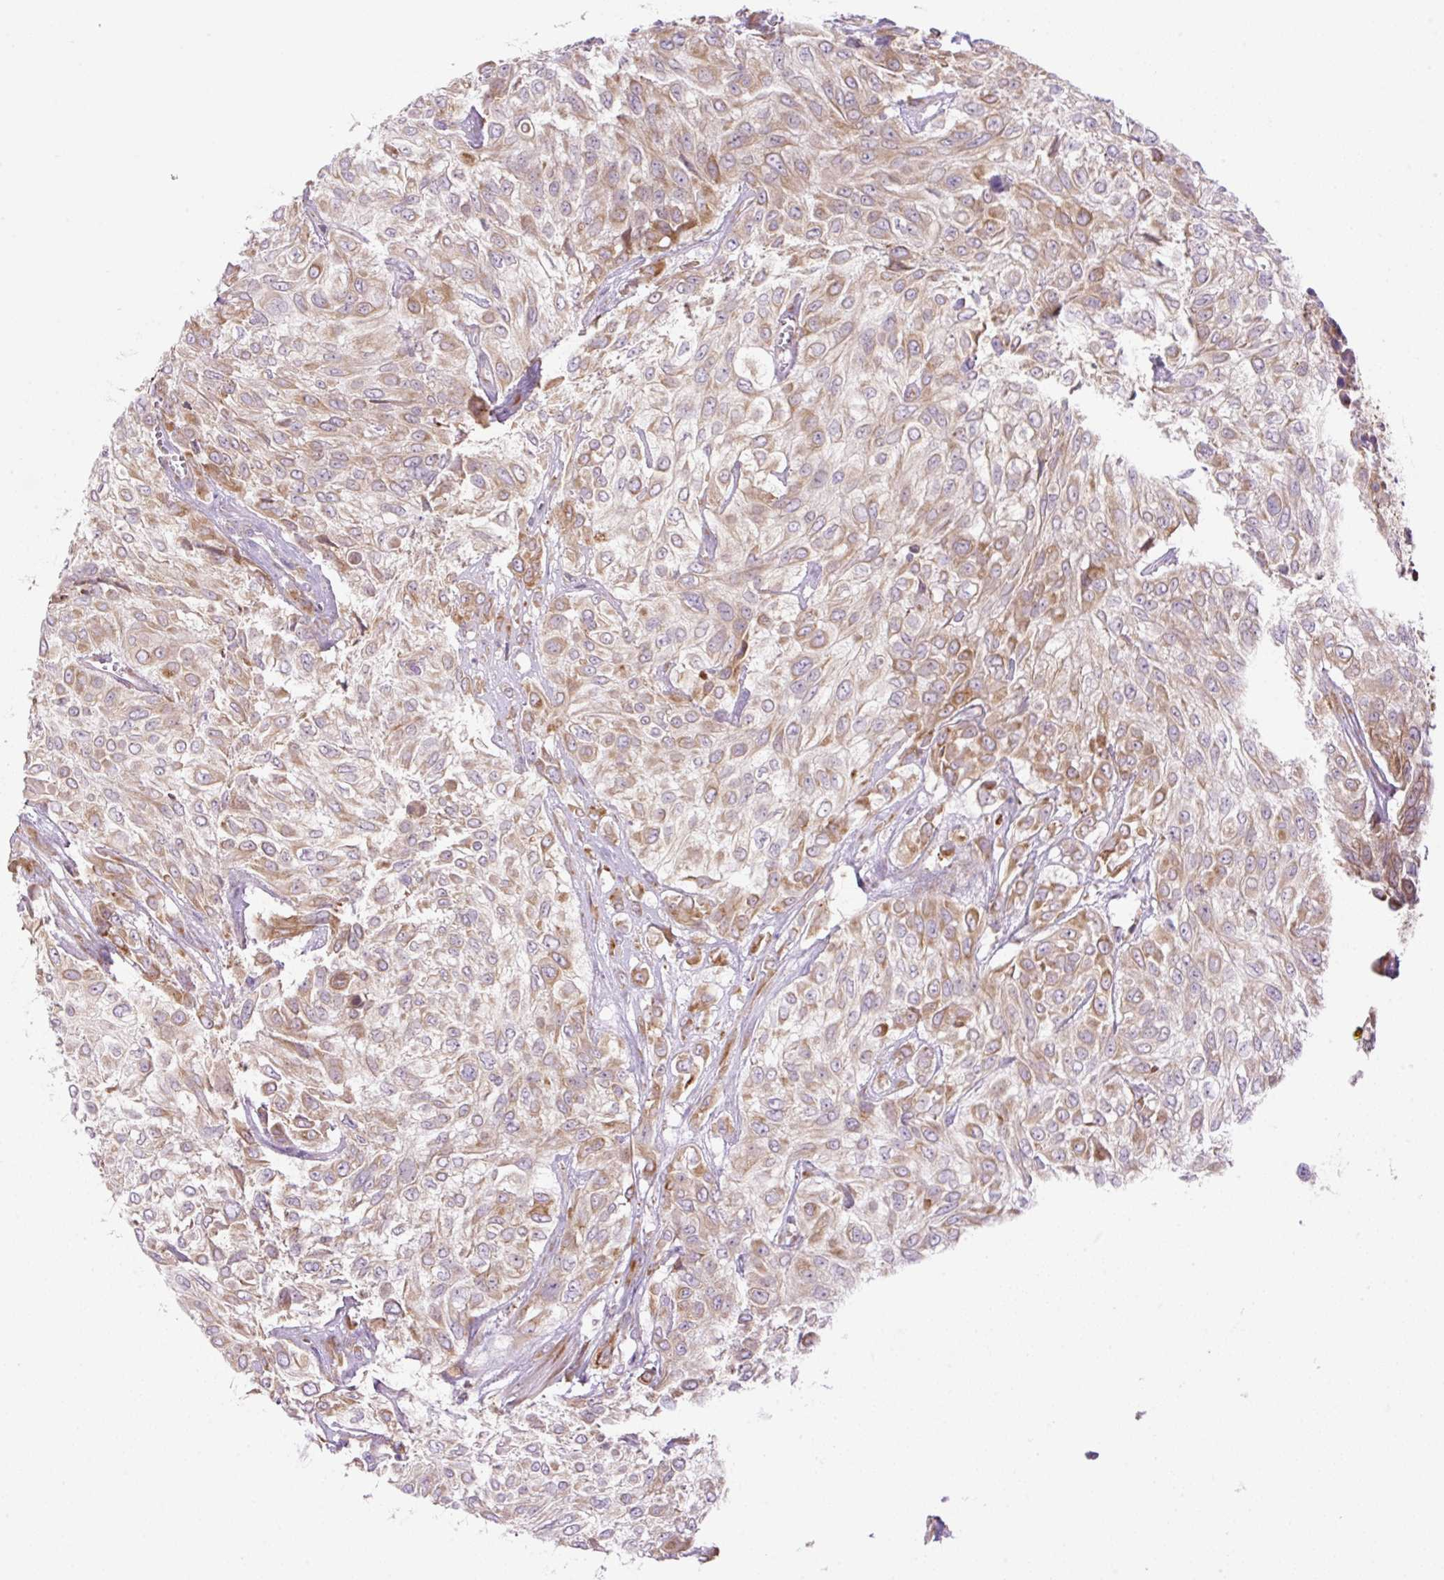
{"staining": {"intensity": "moderate", "quantity": "25%-75%", "location": "cytoplasmic/membranous"}, "tissue": "urothelial cancer", "cell_type": "Tumor cells", "image_type": "cancer", "snomed": [{"axis": "morphology", "description": "Urothelial carcinoma, High grade"}, {"axis": "topography", "description": "Urinary bladder"}], "caption": "The histopathology image demonstrates staining of urothelial cancer, revealing moderate cytoplasmic/membranous protein positivity (brown color) within tumor cells.", "gene": "POFUT1", "patient": {"sex": "male", "age": 57}}